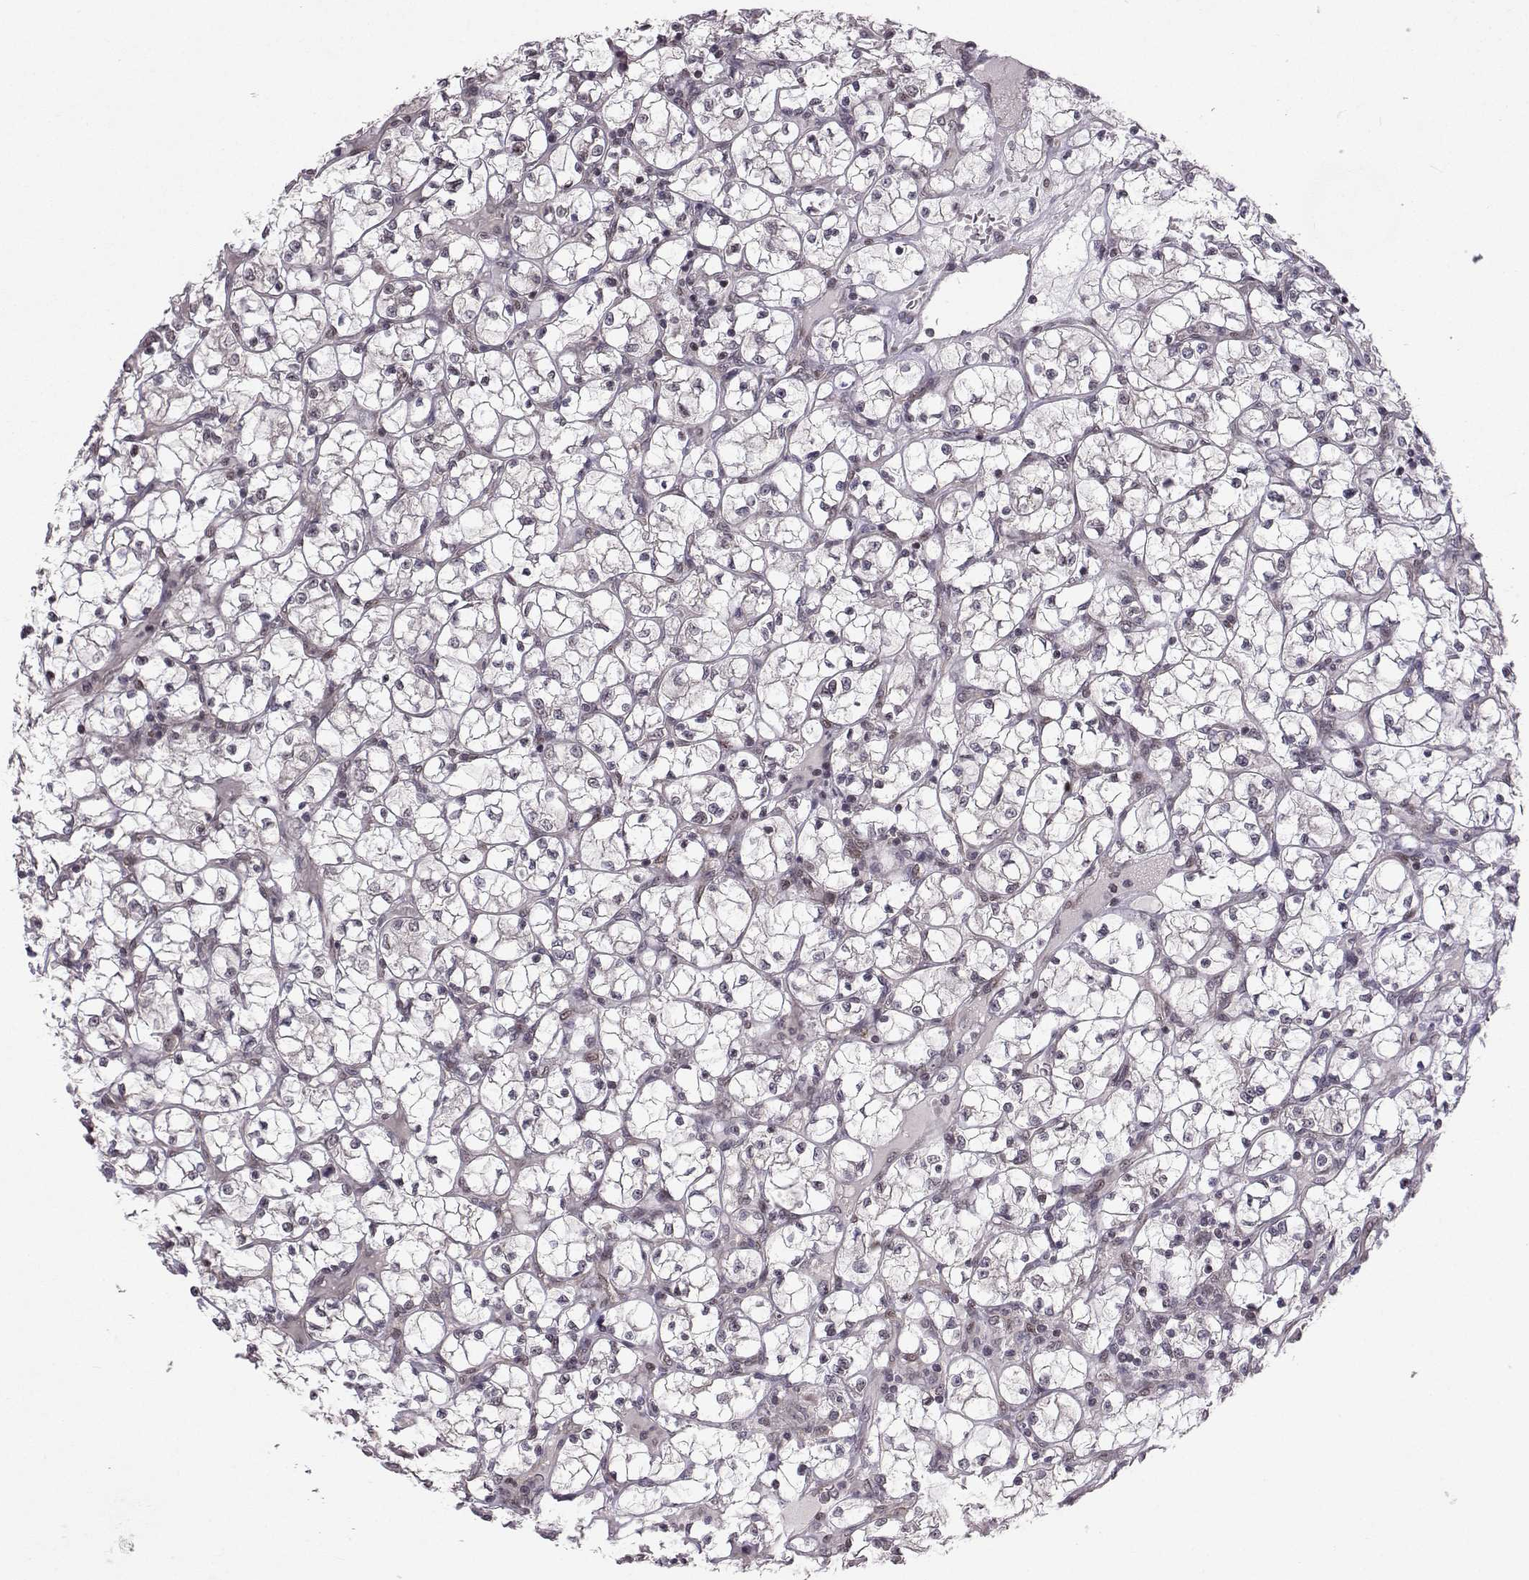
{"staining": {"intensity": "negative", "quantity": "none", "location": "none"}, "tissue": "renal cancer", "cell_type": "Tumor cells", "image_type": "cancer", "snomed": [{"axis": "morphology", "description": "Adenocarcinoma, NOS"}, {"axis": "topography", "description": "Kidney"}], "caption": "An immunohistochemistry (IHC) image of renal cancer (adenocarcinoma) is shown. There is no staining in tumor cells of renal cancer (adenocarcinoma).", "gene": "PKN2", "patient": {"sex": "female", "age": 64}}